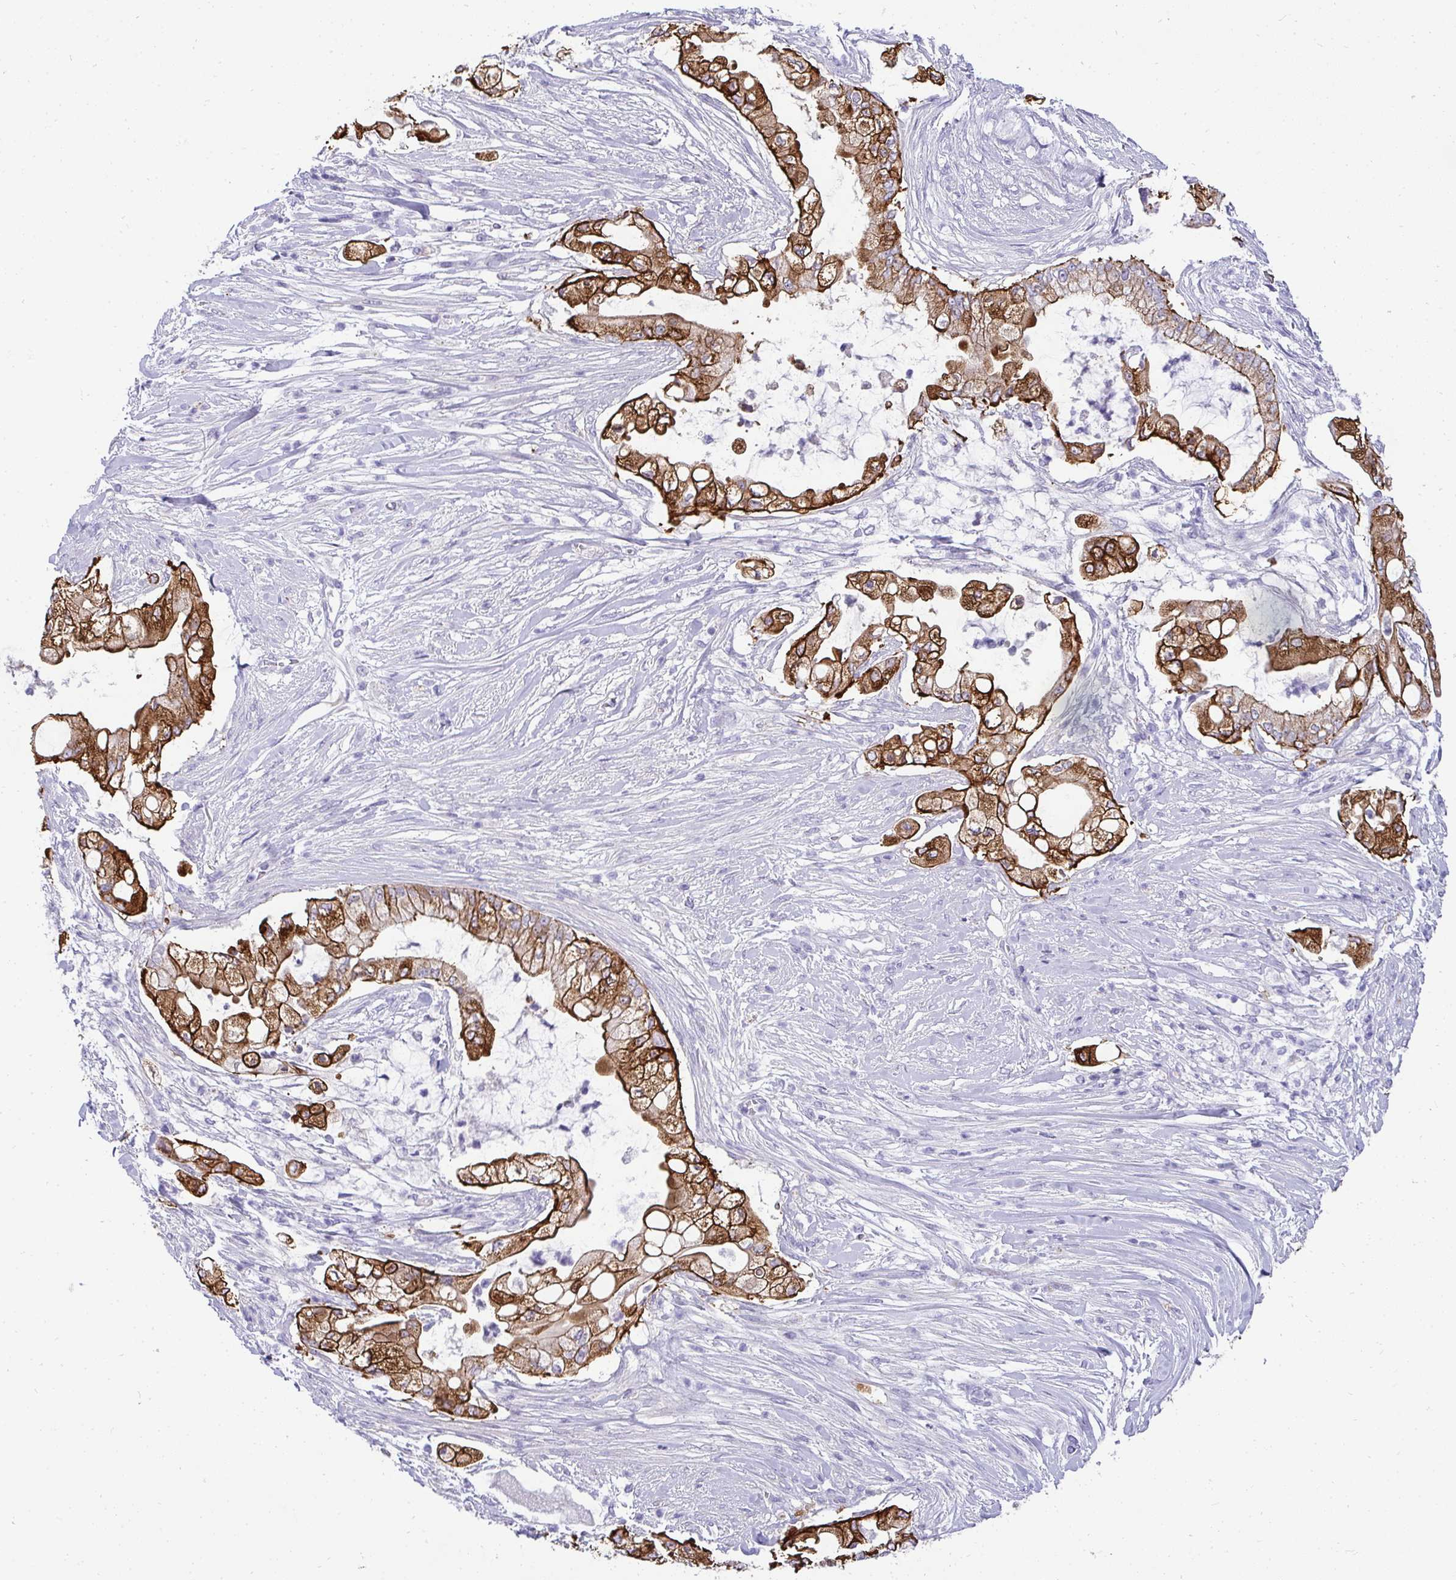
{"staining": {"intensity": "strong", "quantity": ">75%", "location": "cytoplasmic/membranous"}, "tissue": "pancreatic cancer", "cell_type": "Tumor cells", "image_type": "cancer", "snomed": [{"axis": "morphology", "description": "Adenocarcinoma, NOS"}, {"axis": "topography", "description": "Pancreas"}], "caption": "Pancreatic cancer (adenocarcinoma) was stained to show a protein in brown. There is high levels of strong cytoplasmic/membranous expression in about >75% of tumor cells.", "gene": "AK5", "patient": {"sex": "female", "age": 69}}